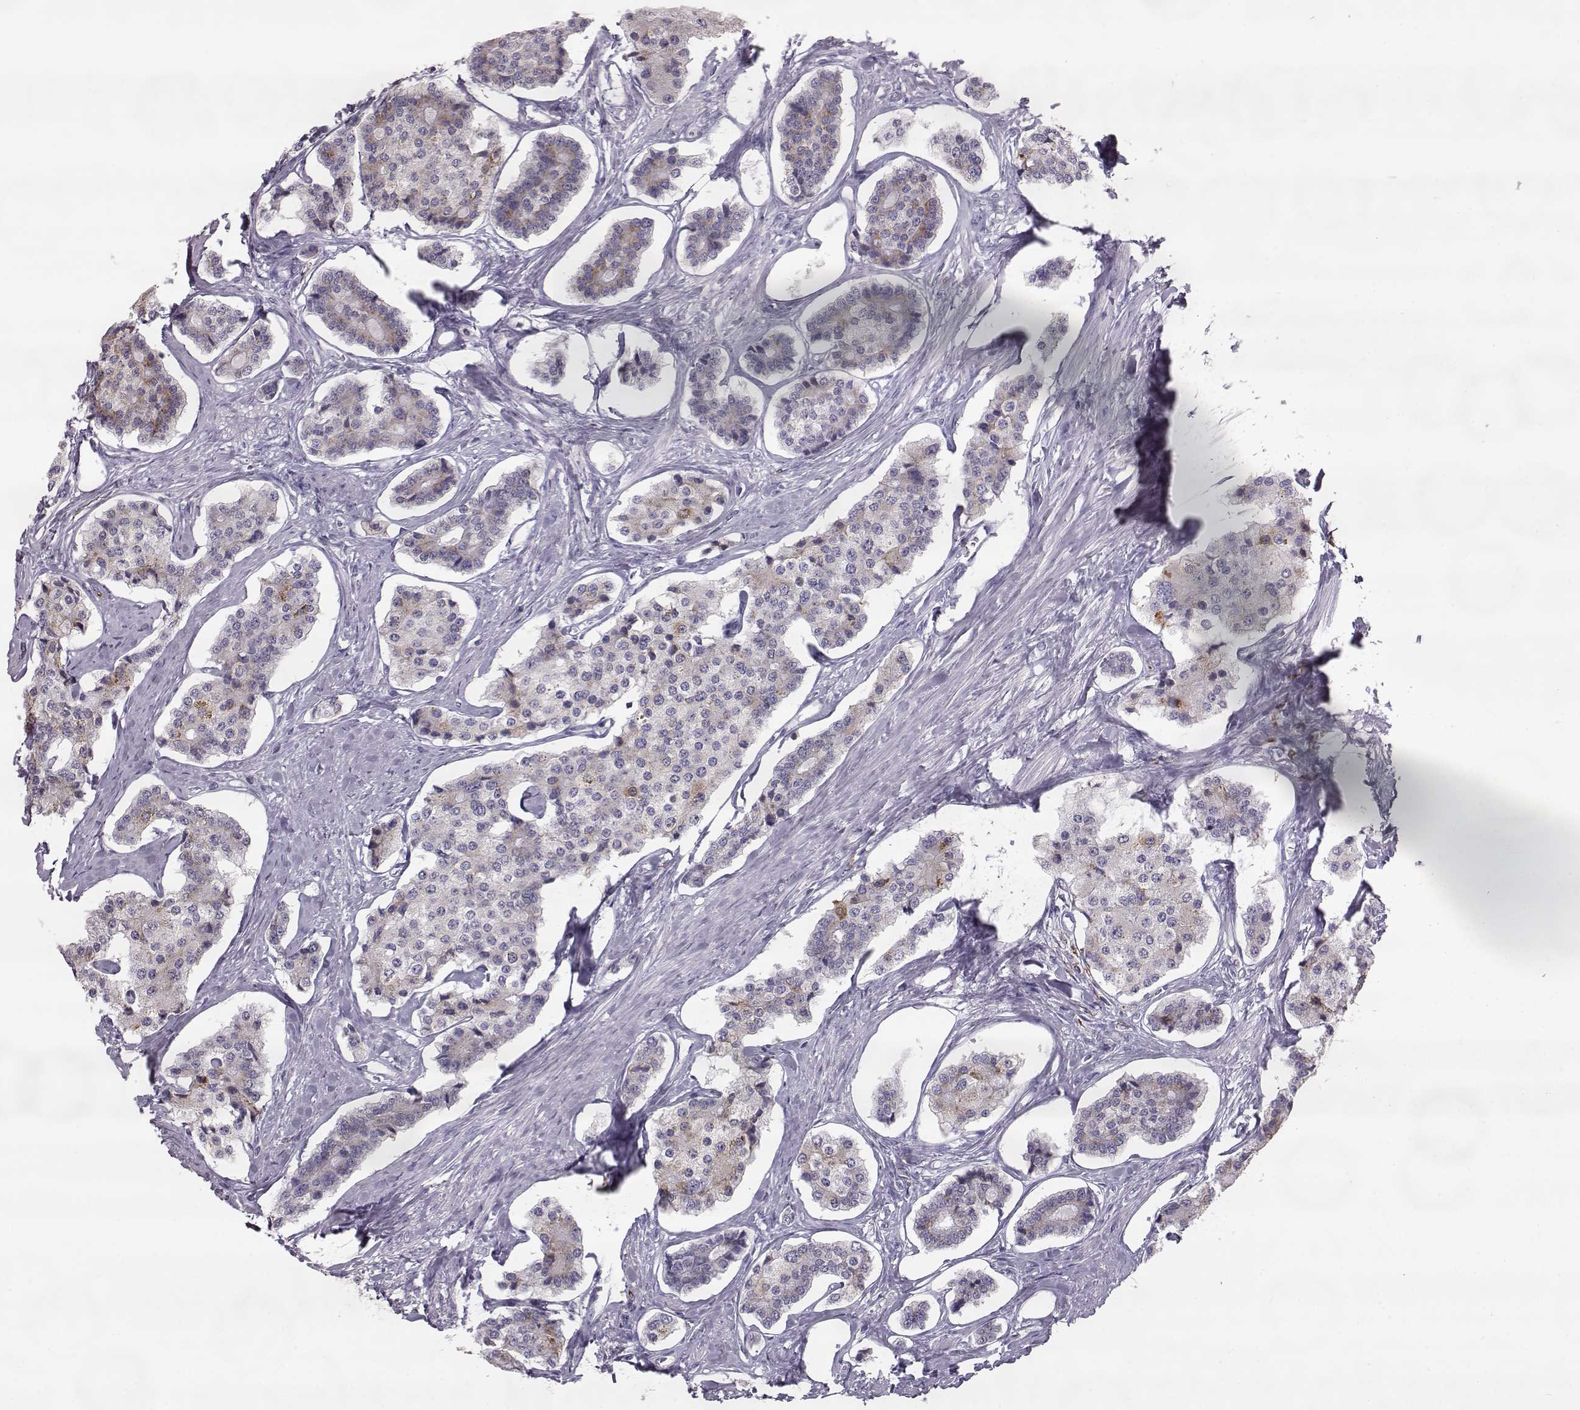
{"staining": {"intensity": "weak", "quantity": "<25%", "location": "cytoplasmic/membranous"}, "tissue": "carcinoid", "cell_type": "Tumor cells", "image_type": "cancer", "snomed": [{"axis": "morphology", "description": "Carcinoid, malignant, NOS"}, {"axis": "topography", "description": "Small intestine"}], "caption": "Immunohistochemistry of carcinoid displays no staining in tumor cells. (DAB (3,3'-diaminobenzidine) immunohistochemistry (IHC) visualized using brightfield microscopy, high magnification).", "gene": "ELOVL5", "patient": {"sex": "female", "age": 65}}